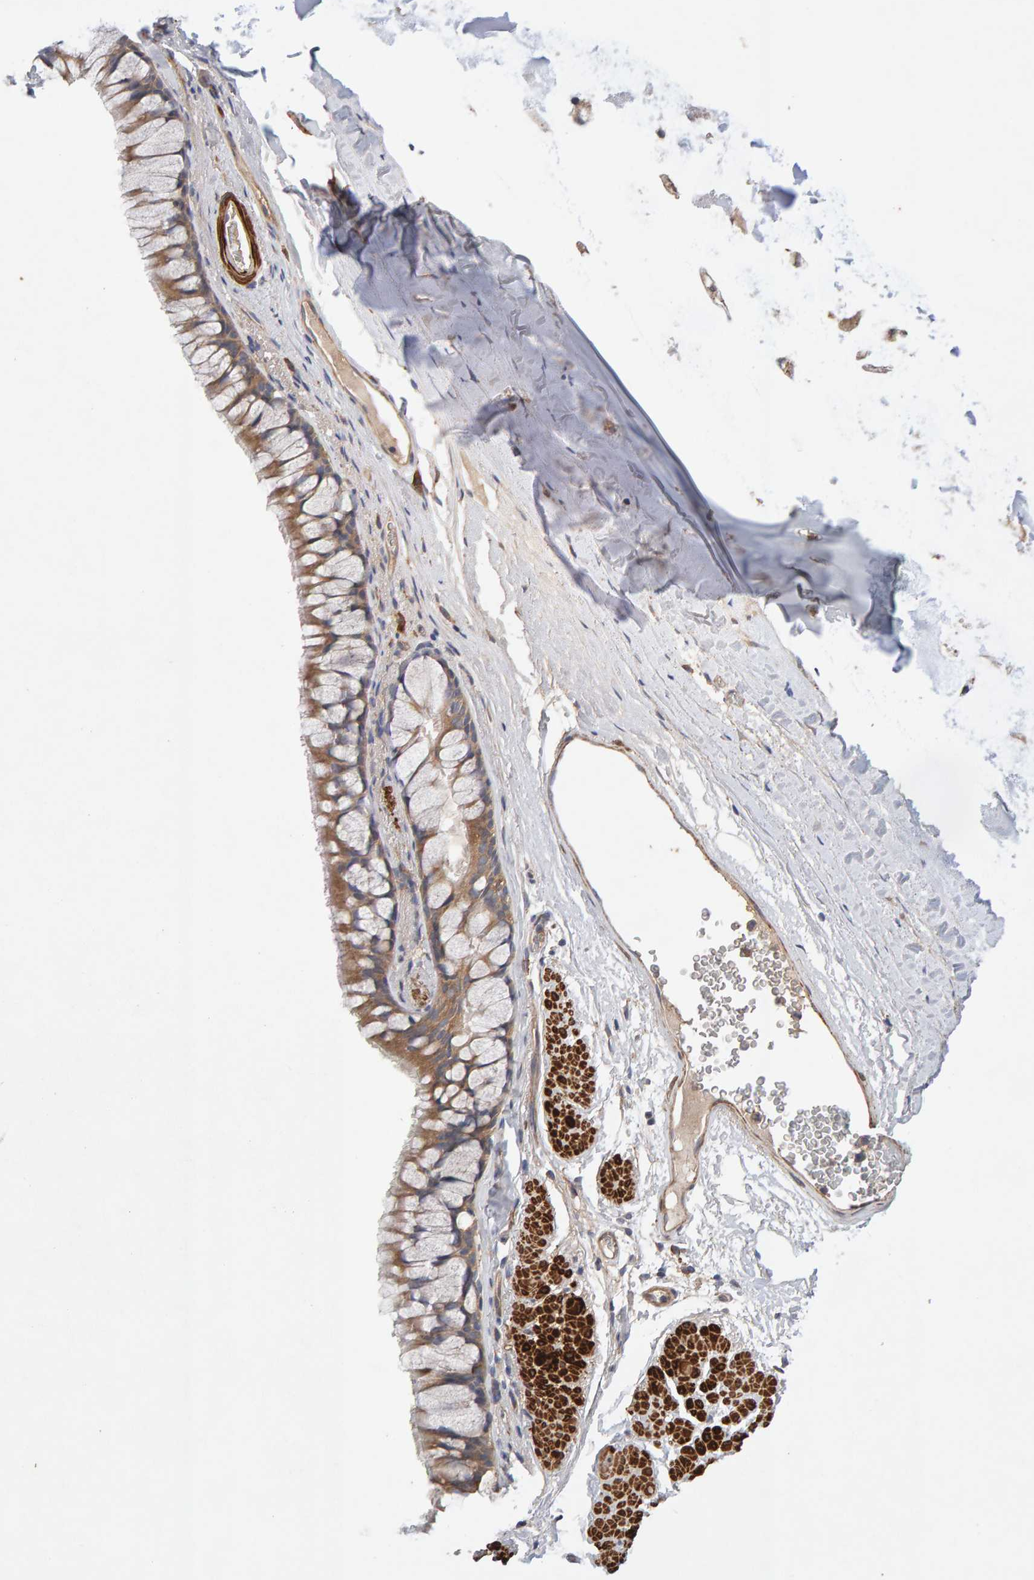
{"staining": {"intensity": "moderate", "quantity": ">75%", "location": "cytoplasmic/membranous"}, "tissue": "bronchus", "cell_type": "Respiratory epithelial cells", "image_type": "normal", "snomed": [{"axis": "morphology", "description": "Normal tissue, NOS"}, {"axis": "topography", "description": "Cartilage tissue"}, {"axis": "topography", "description": "Bronchus"}], "caption": "Immunohistochemical staining of normal human bronchus displays moderate cytoplasmic/membranous protein positivity in approximately >75% of respiratory epithelial cells.", "gene": "RNF19A", "patient": {"sex": "female", "age": 53}}